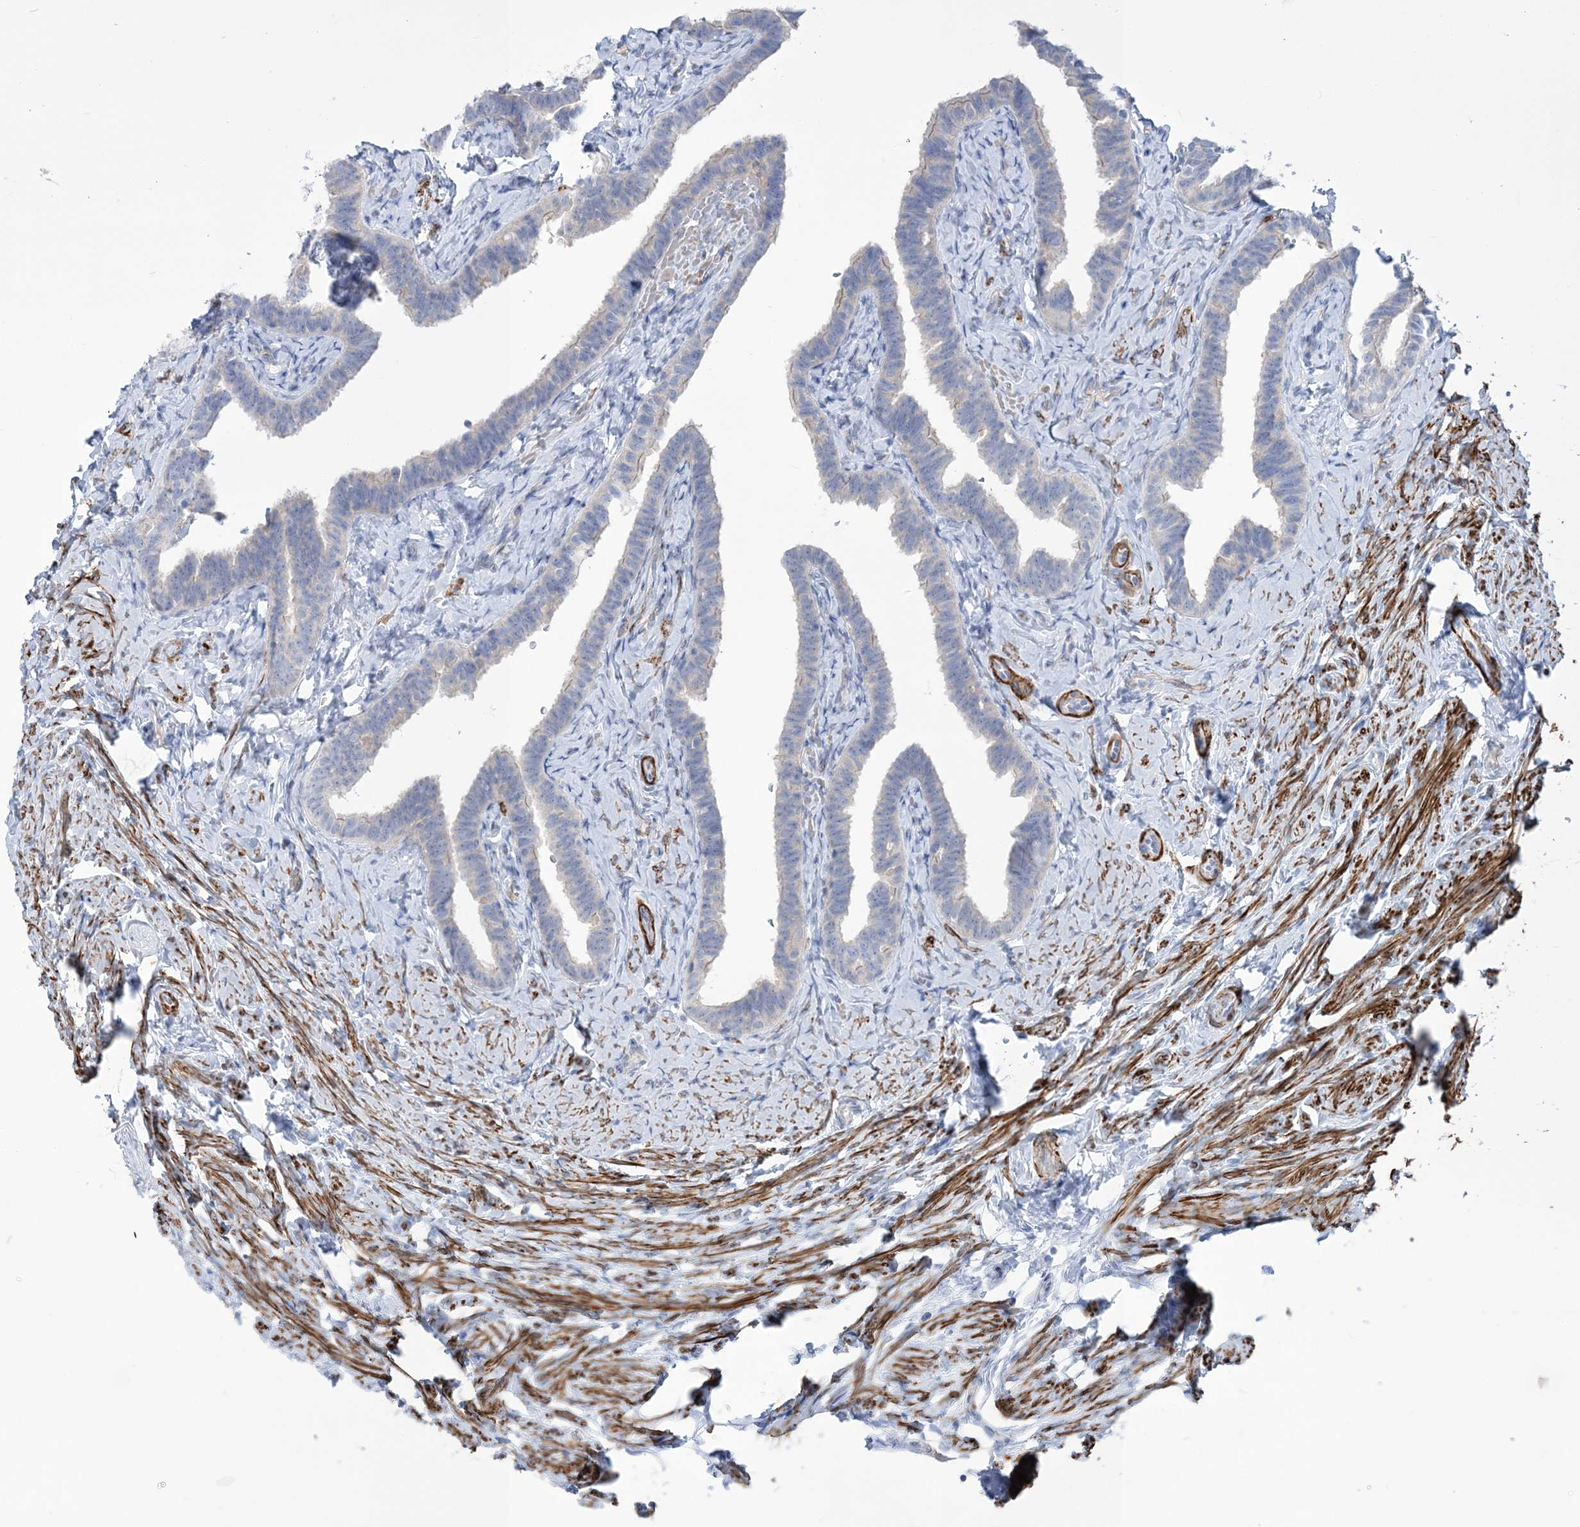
{"staining": {"intensity": "negative", "quantity": "none", "location": "none"}, "tissue": "fallopian tube", "cell_type": "Glandular cells", "image_type": "normal", "snomed": [{"axis": "morphology", "description": "Normal tissue, NOS"}, {"axis": "topography", "description": "Fallopian tube"}], "caption": "This is an immunohistochemistry image of benign fallopian tube. There is no staining in glandular cells.", "gene": "WDR74", "patient": {"sex": "female", "age": 39}}